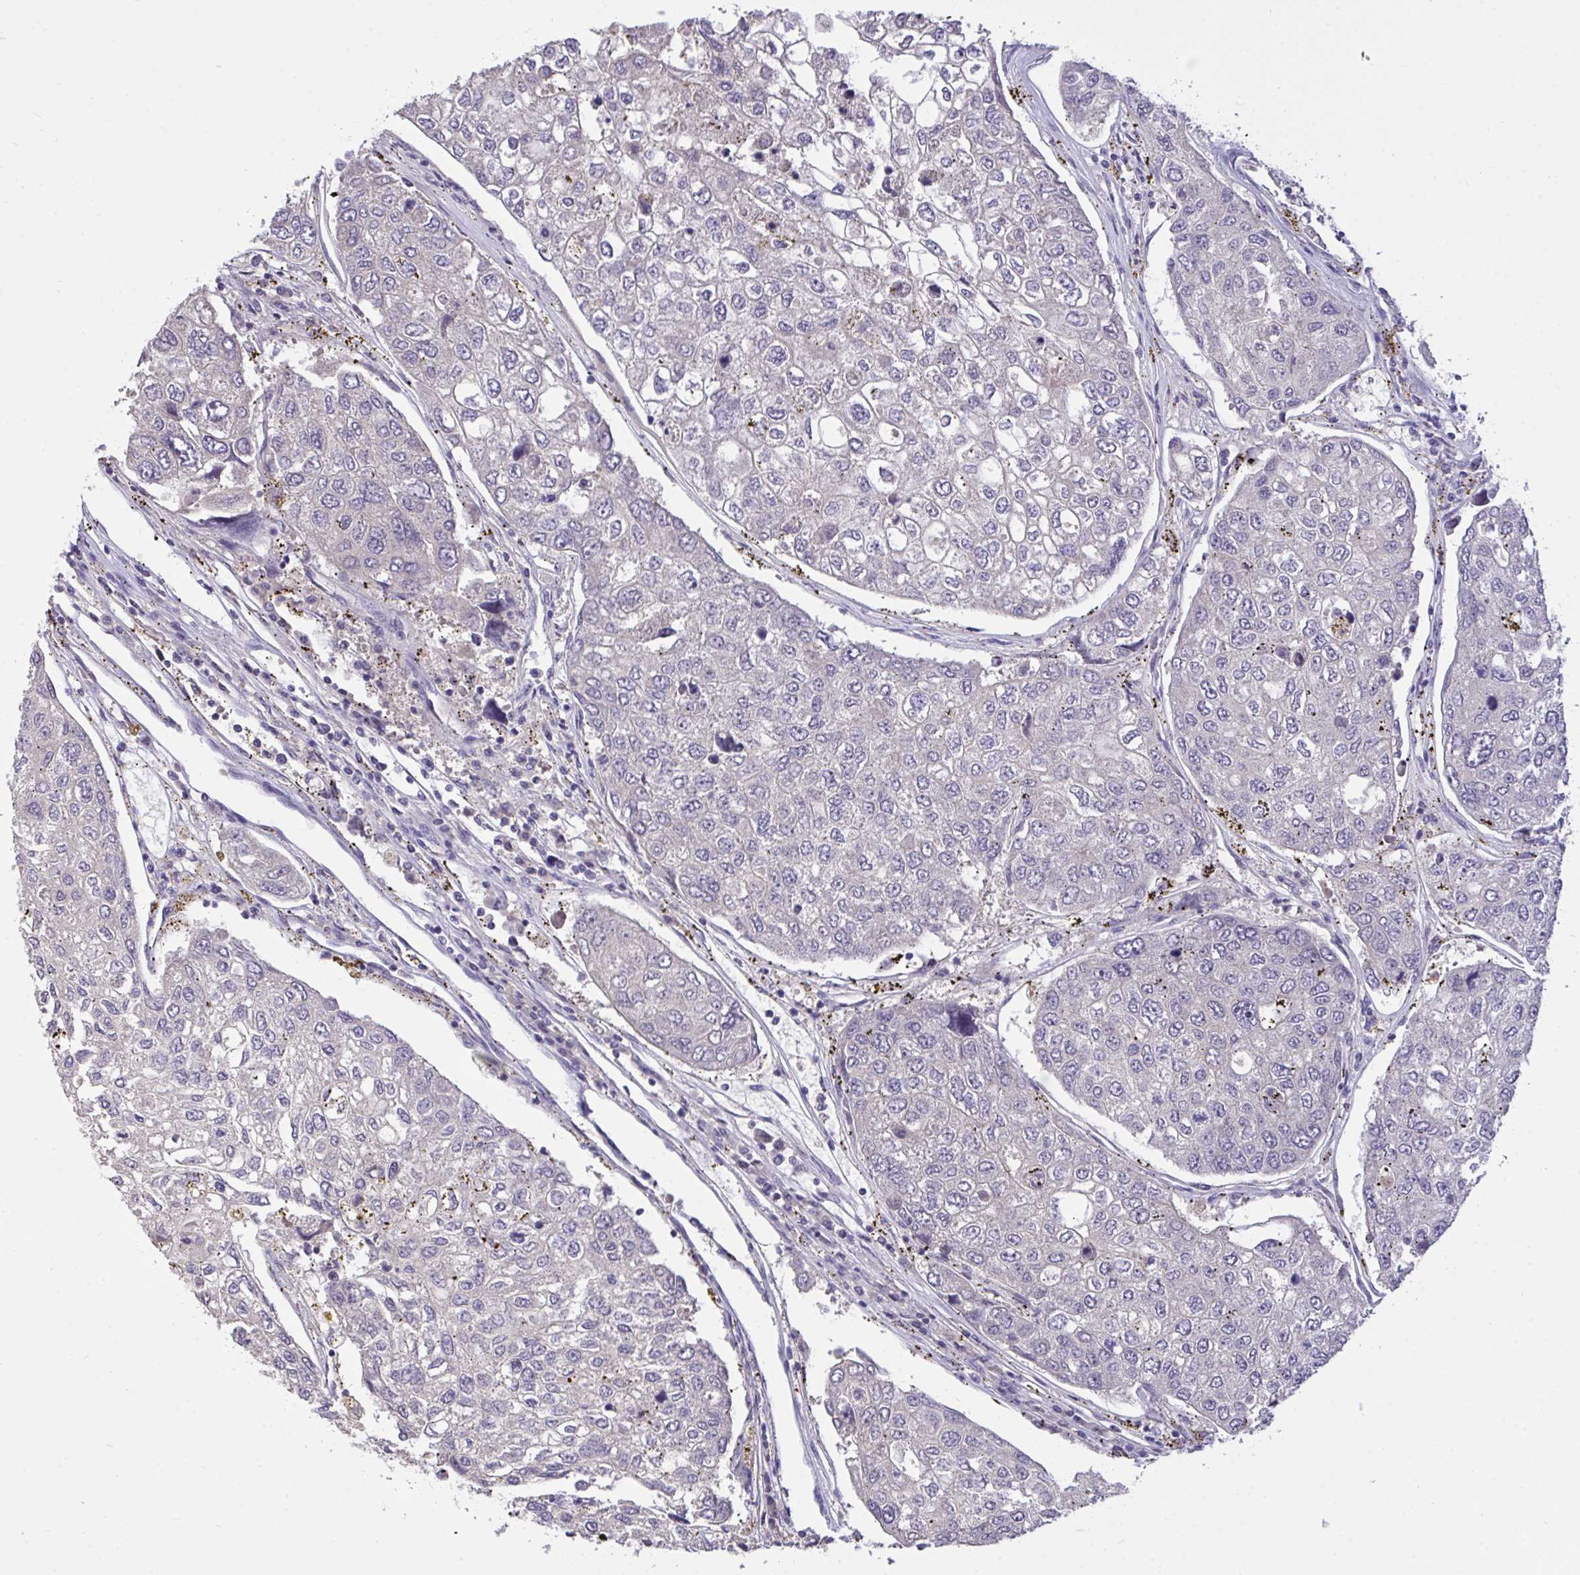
{"staining": {"intensity": "negative", "quantity": "none", "location": "none"}, "tissue": "urothelial cancer", "cell_type": "Tumor cells", "image_type": "cancer", "snomed": [{"axis": "morphology", "description": "Urothelial carcinoma, High grade"}, {"axis": "topography", "description": "Lymph node"}, {"axis": "topography", "description": "Urinary bladder"}], "caption": "Urothelial carcinoma (high-grade) stained for a protein using immunohistochemistry exhibits no positivity tumor cells.", "gene": "C19orf54", "patient": {"sex": "male", "age": 51}}